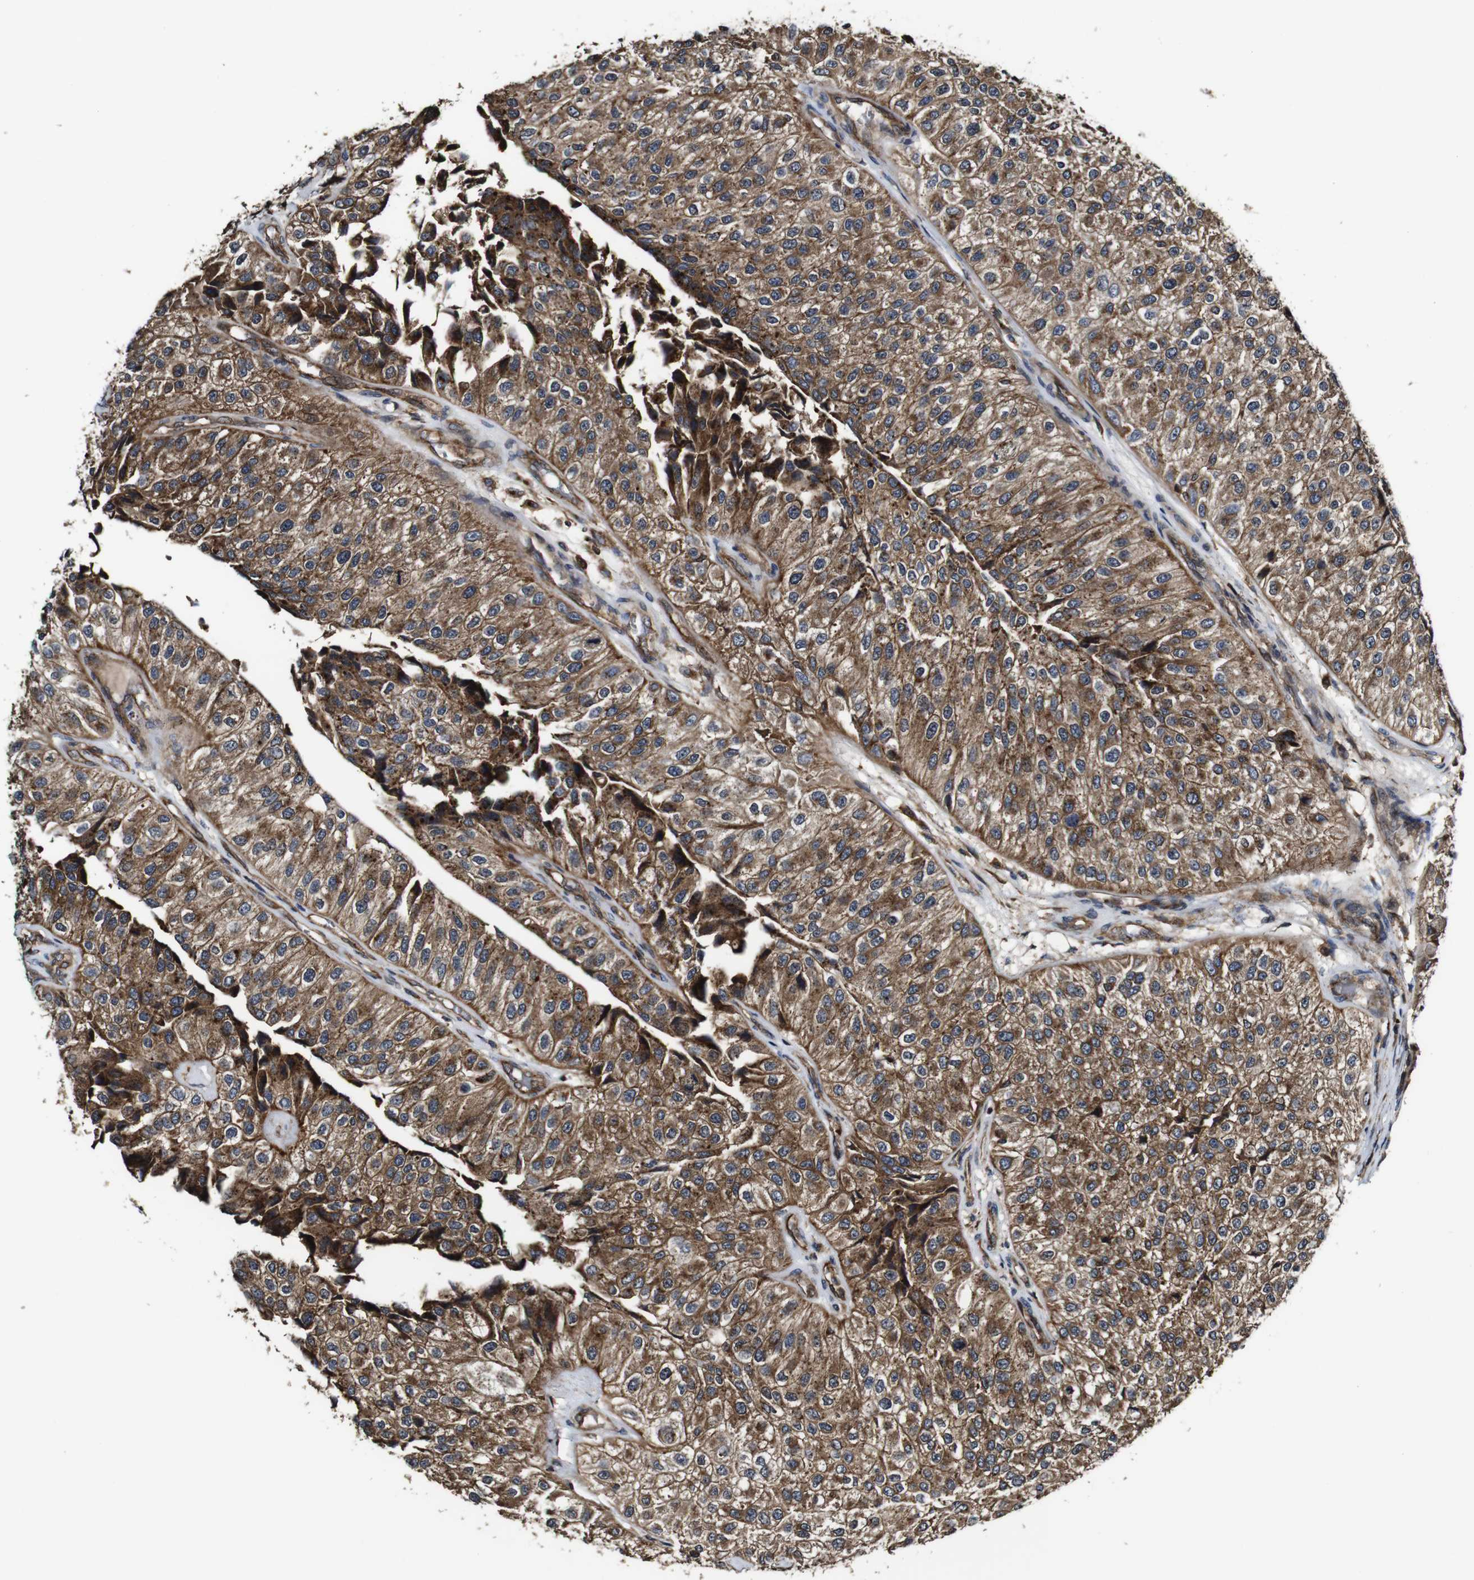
{"staining": {"intensity": "moderate", "quantity": ">75%", "location": "cytoplasmic/membranous"}, "tissue": "urothelial cancer", "cell_type": "Tumor cells", "image_type": "cancer", "snomed": [{"axis": "morphology", "description": "Urothelial carcinoma, High grade"}, {"axis": "topography", "description": "Kidney"}, {"axis": "topography", "description": "Urinary bladder"}], "caption": "High-magnification brightfield microscopy of urothelial cancer stained with DAB (3,3'-diaminobenzidine) (brown) and counterstained with hematoxylin (blue). tumor cells exhibit moderate cytoplasmic/membranous staining is present in approximately>75% of cells.", "gene": "TNIK", "patient": {"sex": "male", "age": 77}}